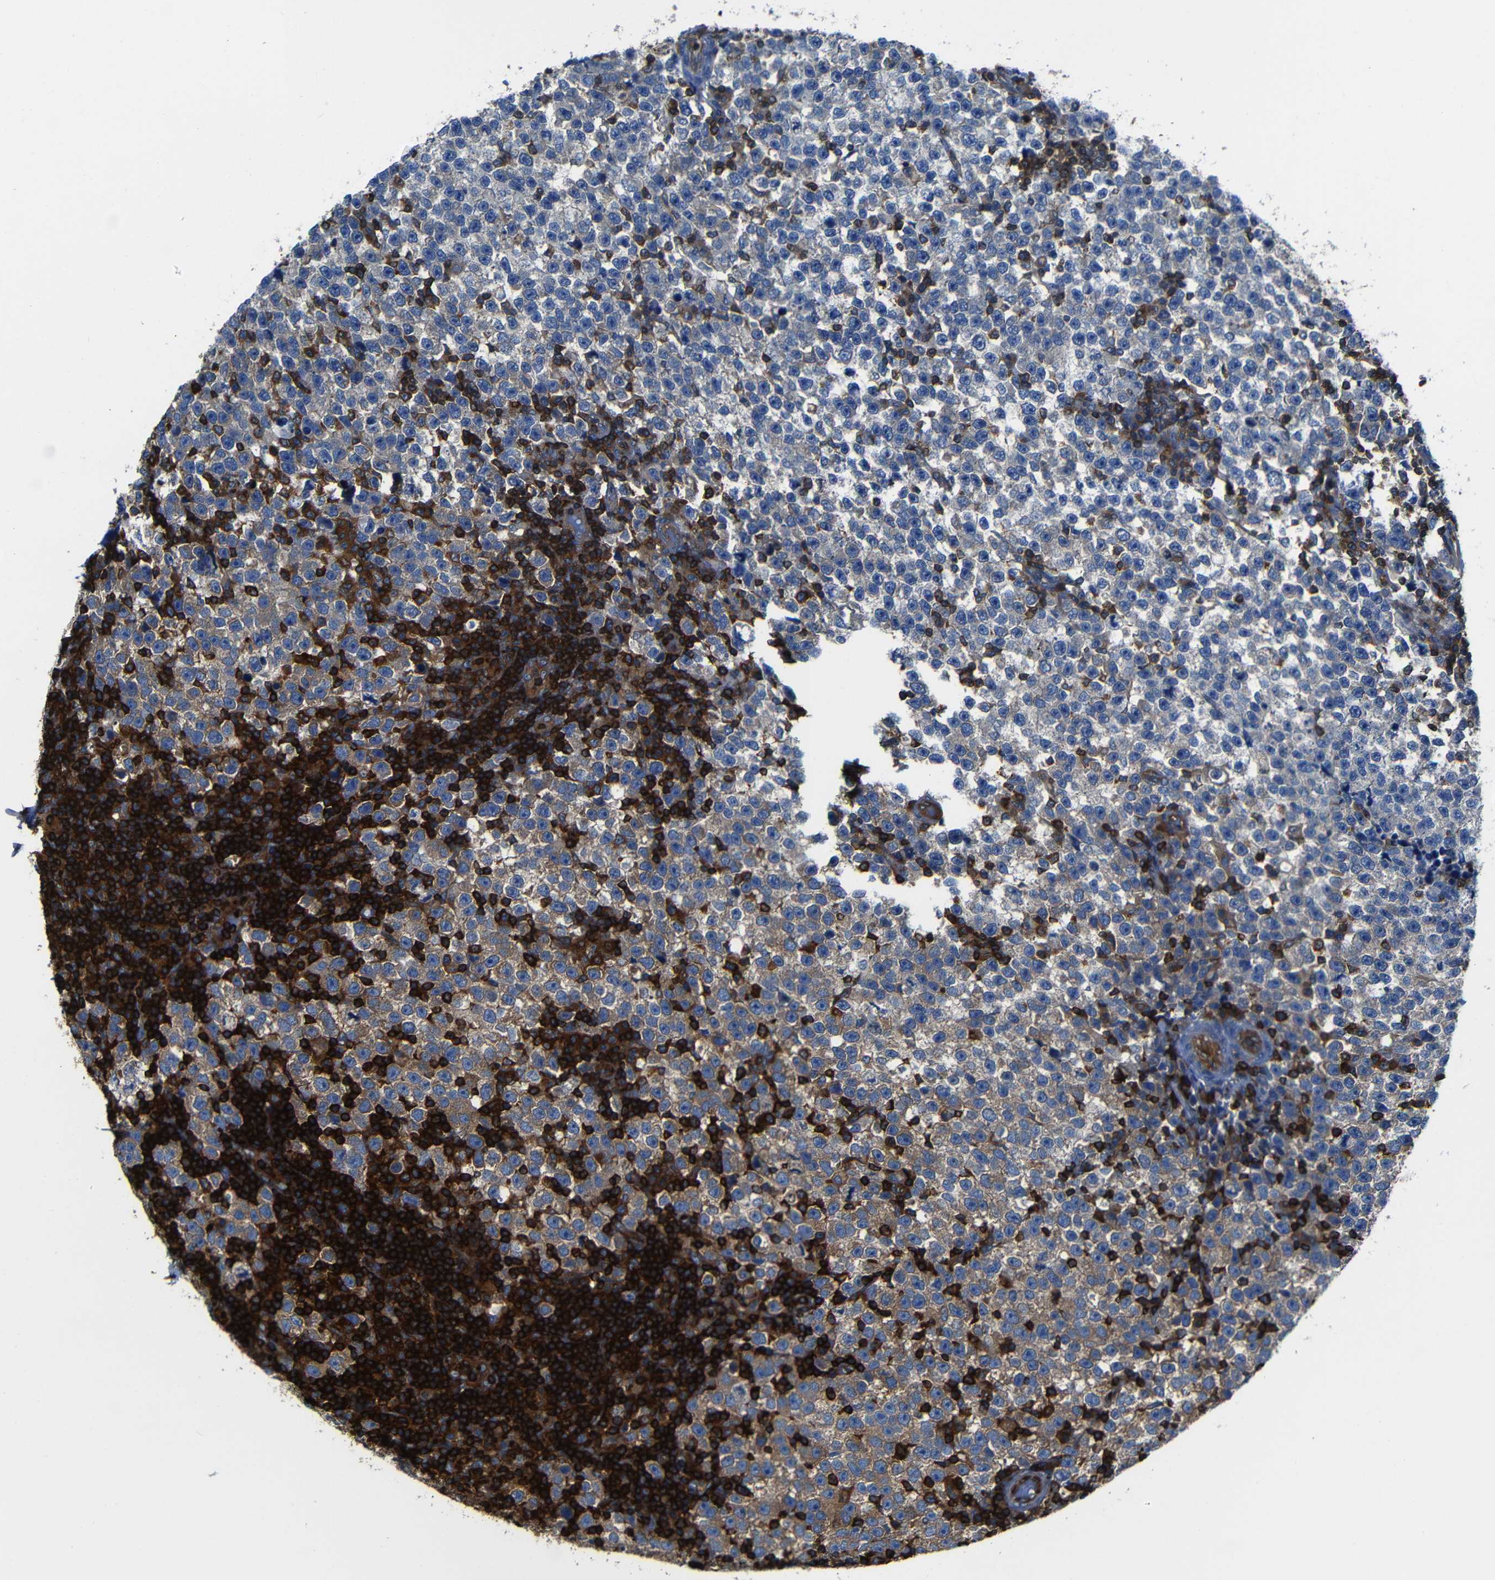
{"staining": {"intensity": "moderate", "quantity": "25%-75%", "location": "cytoplasmic/membranous"}, "tissue": "testis cancer", "cell_type": "Tumor cells", "image_type": "cancer", "snomed": [{"axis": "morphology", "description": "Seminoma, NOS"}, {"axis": "topography", "description": "Testis"}], "caption": "A brown stain labels moderate cytoplasmic/membranous positivity of a protein in human seminoma (testis) tumor cells.", "gene": "ARHGEF1", "patient": {"sex": "male", "age": 43}}